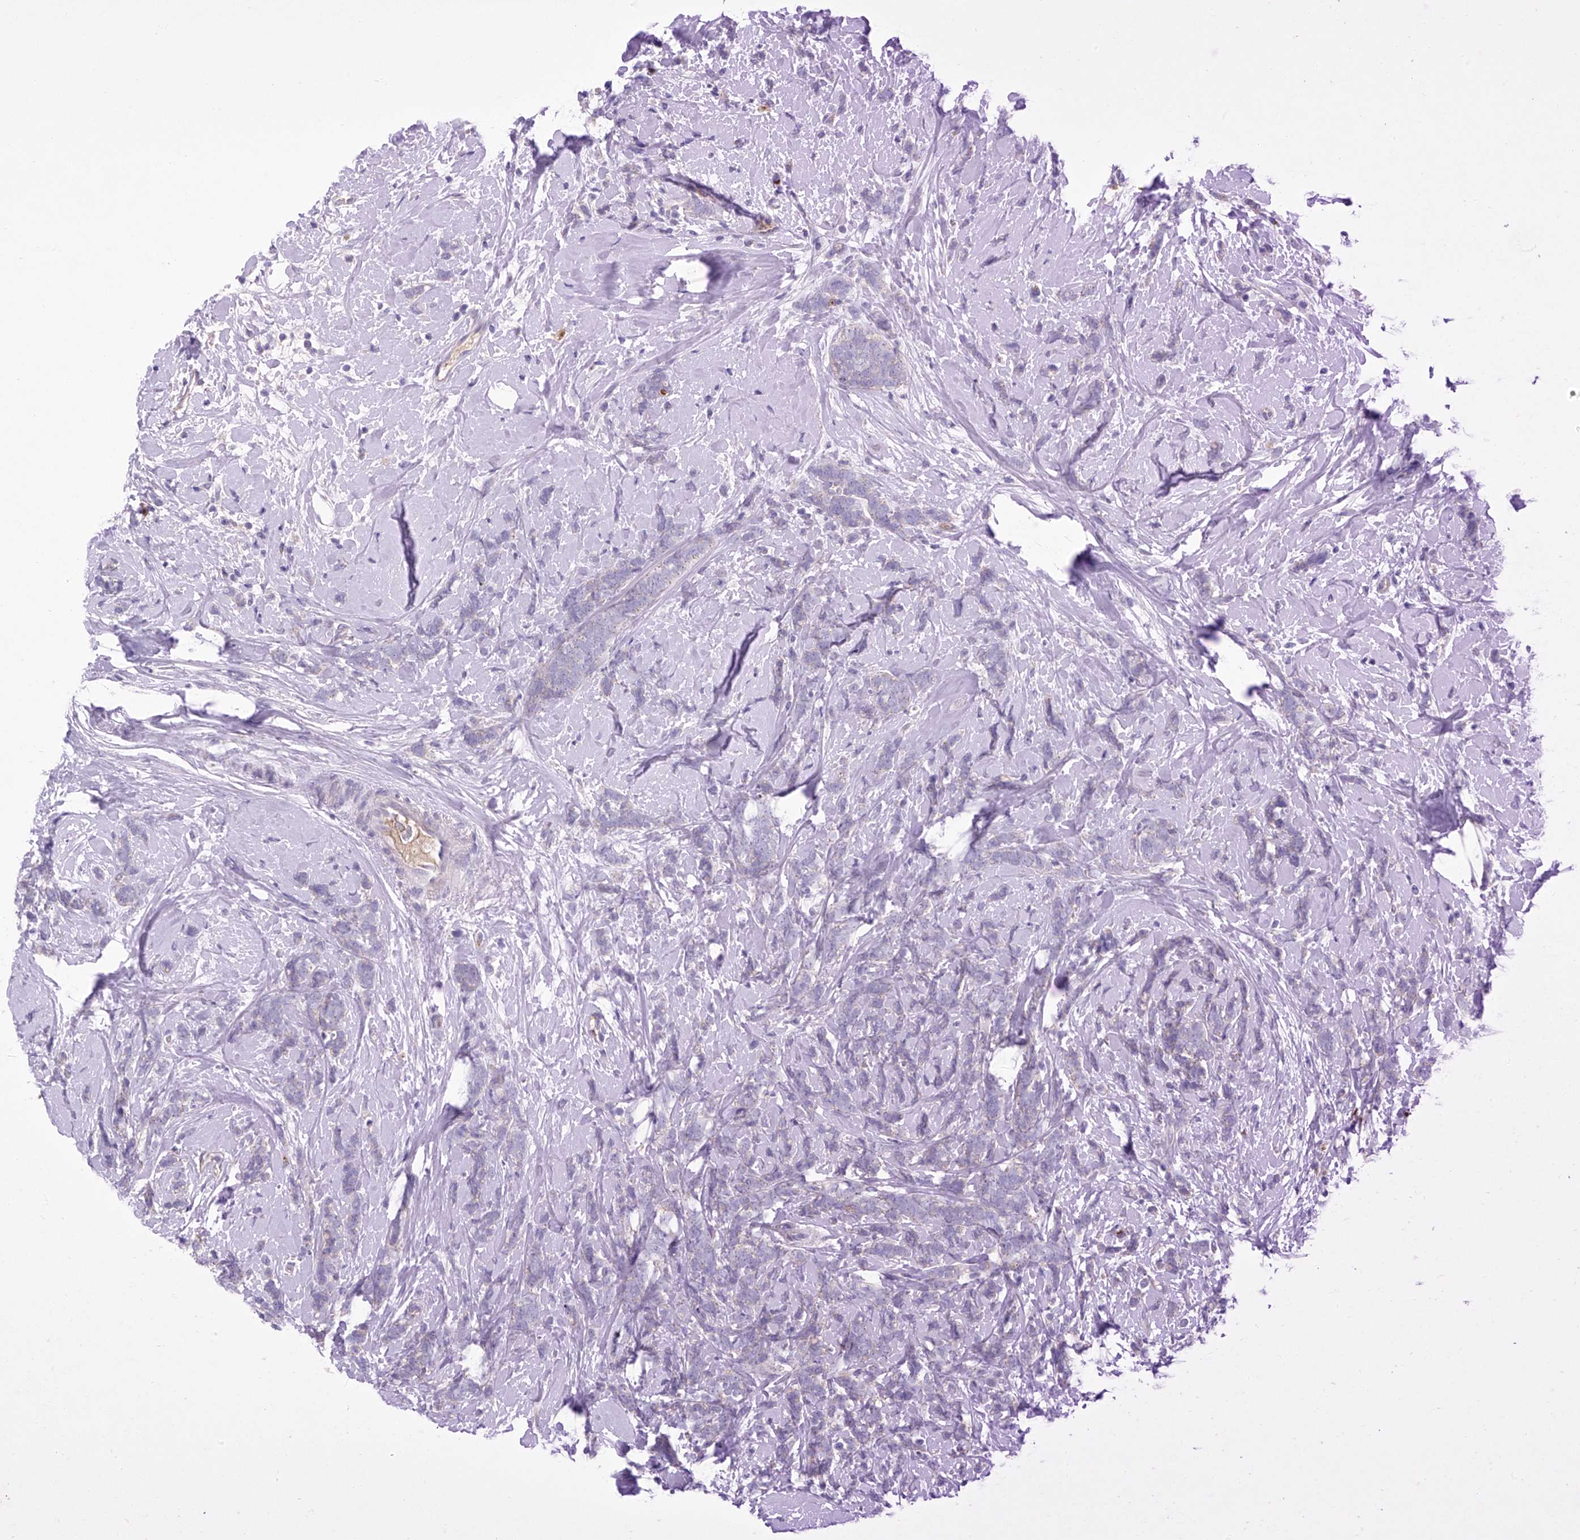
{"staining": {"intensity": "negative", "quantity": "none", "location": "none"}, "tissue": "breast cancer", "cell_type": "Tumor cells", "image_type": "cancer", "snomed": [{"axis": "morphology", "description": "Lobular carcinoma"}, {"axis": "topography", "description": "Breast"}], "caption": "DAB immunohistochemical staining of lobular carcinoma (breast) demonstrates no significant staining in tumor cells.", "gene": "SLCO4A1", "patient": {"sex": "female", "age": 58}}